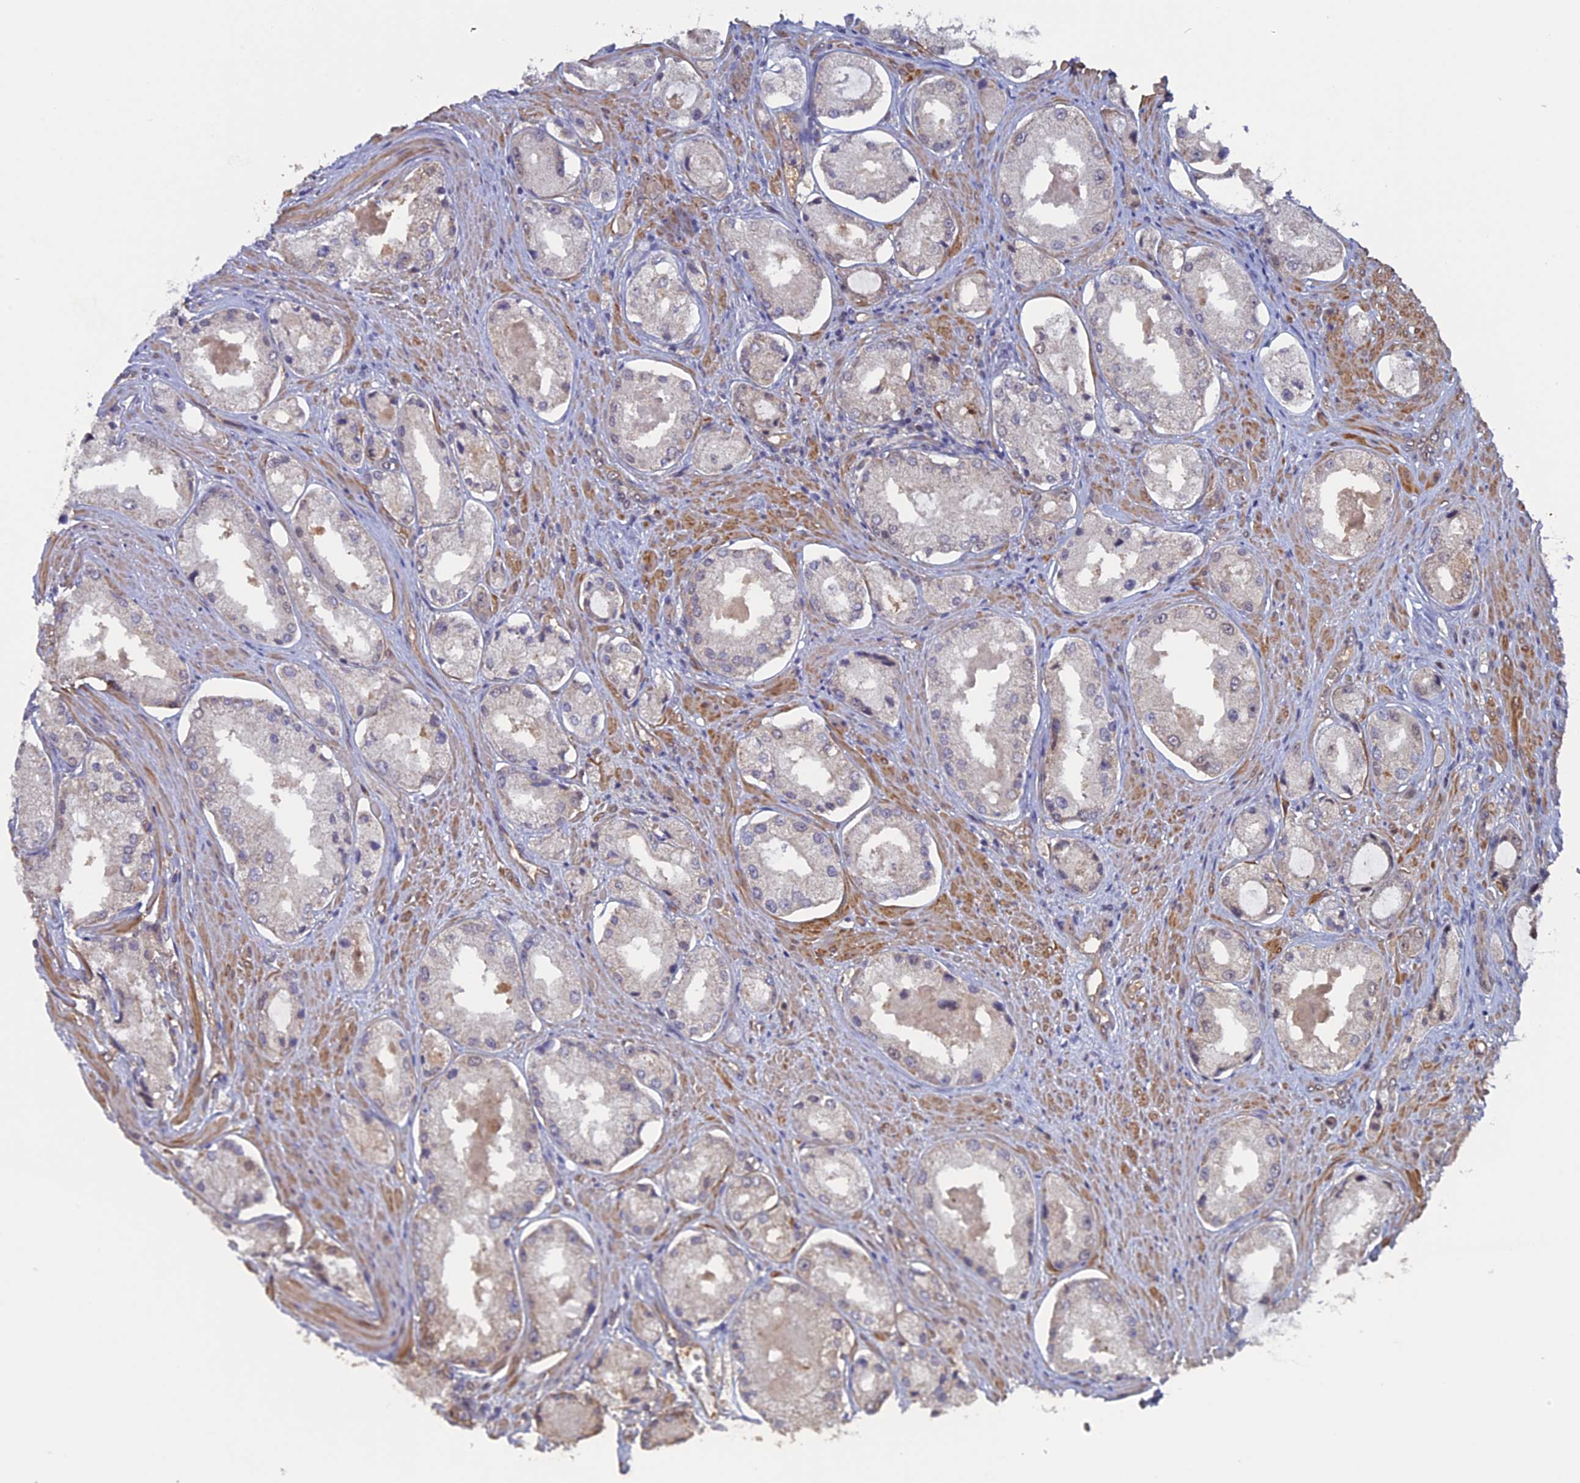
{"staining": {"intensity": "negative", "quantity": "none", "location": "none"}, "tissue": "prostate cancer", "cell_type": "Tumor cells", "image_type": "cancer", "snomed": [{"axis": "morphology", "description": "Adenocarcinoma, Low grade"}, {"axis": "topography", "description": "Prostate"}], "caption": "DAB (3,3'-diaminobenzidine) immunohistochemical staining of adenocarcinoma (low-grade) (prostate) demonstrates no significant staining in tumor cells.", "gene": "FAM98C", "patient": {"sex": "male", "age": 68}}